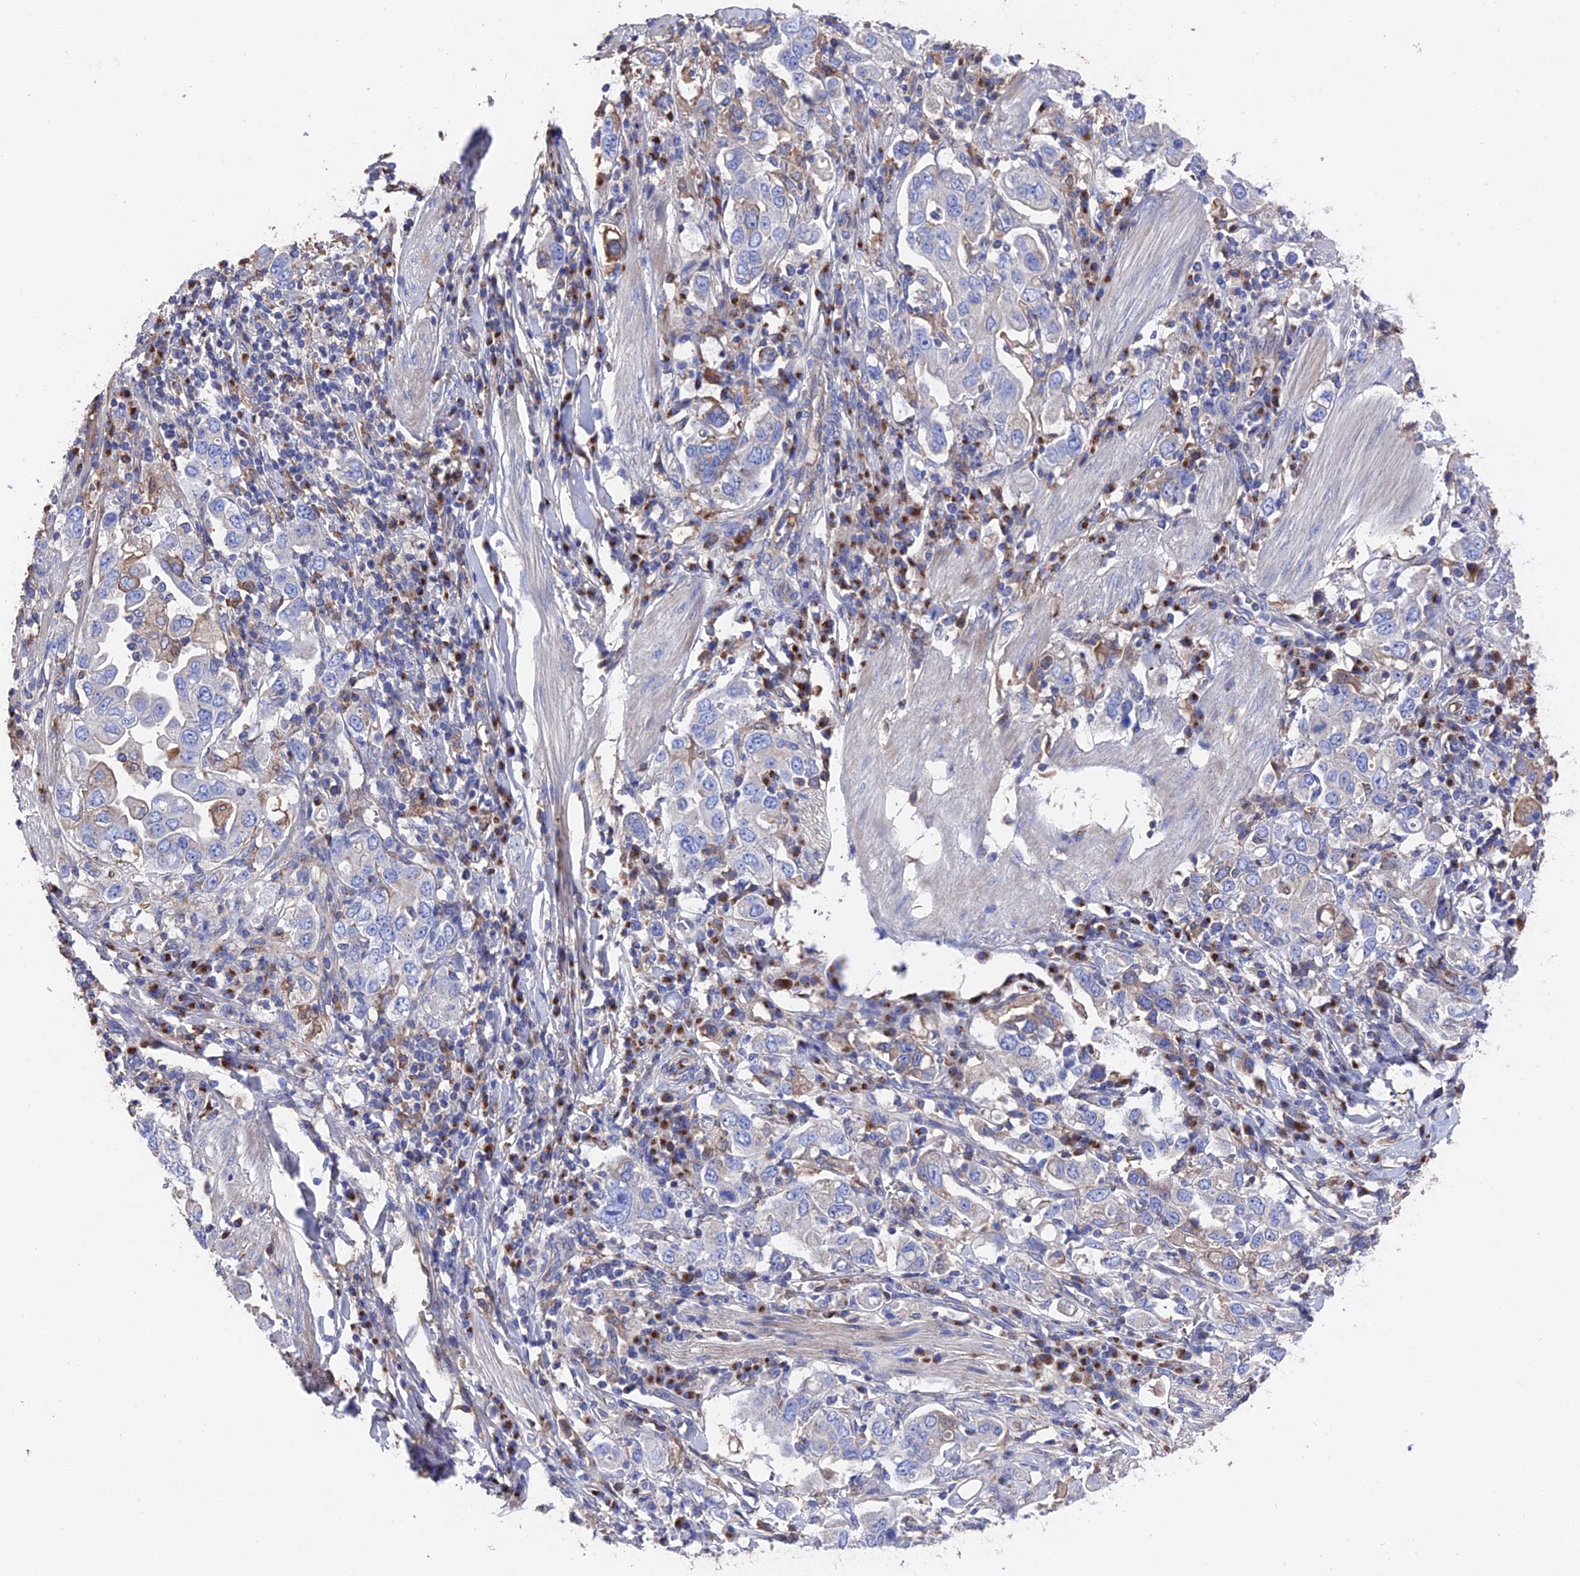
{"staining": {"intensity": "negative", "quantity": "none", "location": "none"}, "tissue": "stomach cancer", "cell_type": "Tumor cells", "image_type": "cancer", "snomed": [{"axis": "morphology", "description": "Adenocarcinoma, NOS"}, {"axis": "topography", "description": "Stomach, upper"}], "caption": "The histopathology image displays no significant expression in tumor cells of stomach cancer (adenocarcinoma). (DAB IHC visualized using brightfield microscopy, high magnification).", "gene": "HPF1", "patient": {"sex": "male", "age": 62}}